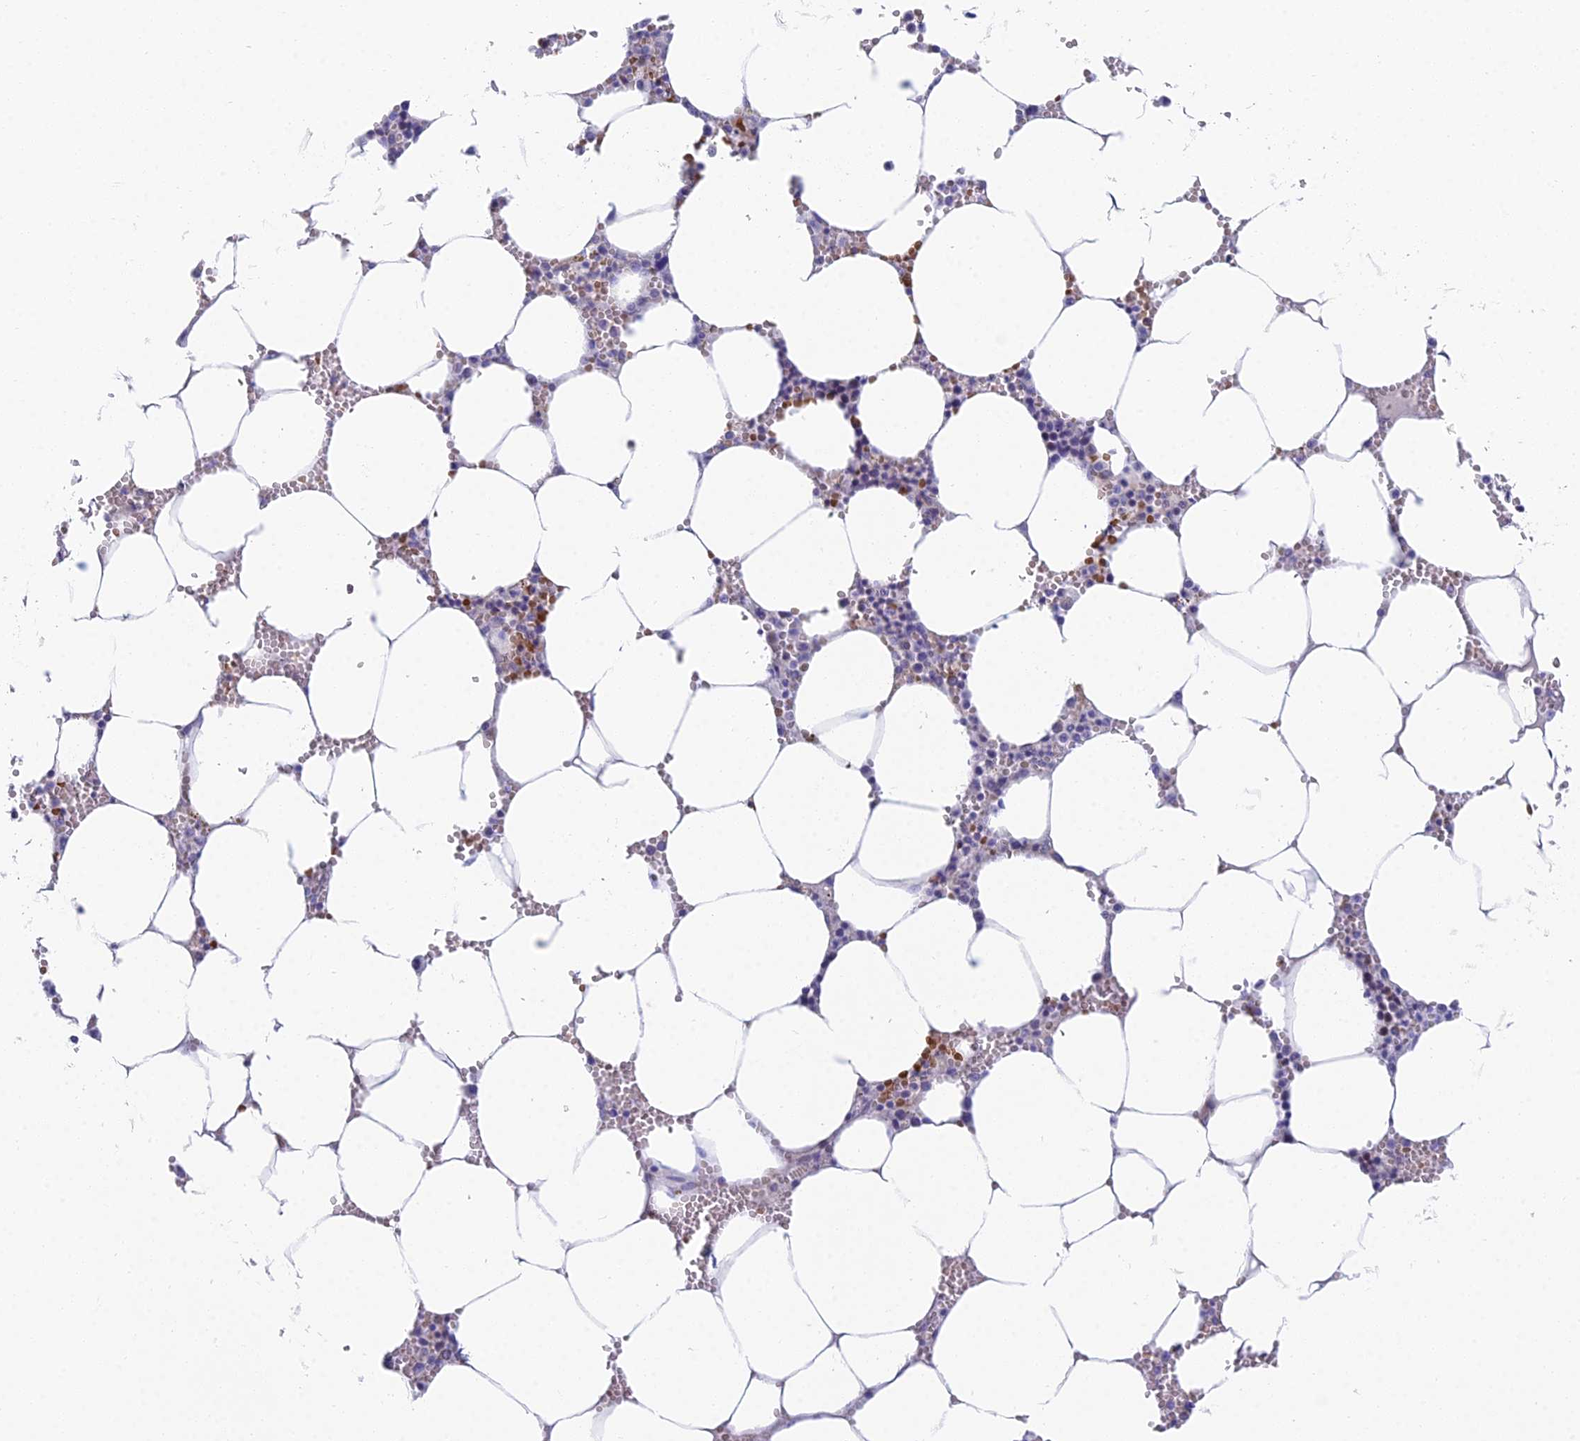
{"staining": {"intensity": "negative", "quantity": "none", "location": "none"}, "tissue": "bone marrow", "cell_type": "Hematopoietic cells", "image_type": "normal", "snomed": [{"axis": "morphology", "description": "Normal tissue, NOS"}, {"axis": "topography", "description": "Bone marrow"}], "caption": "Image shows no significant protein positivity in hematopoietic cells of benign bone marrow.", "gene": "ZNF564", "patient": {"sex": "male", "age": 70}}